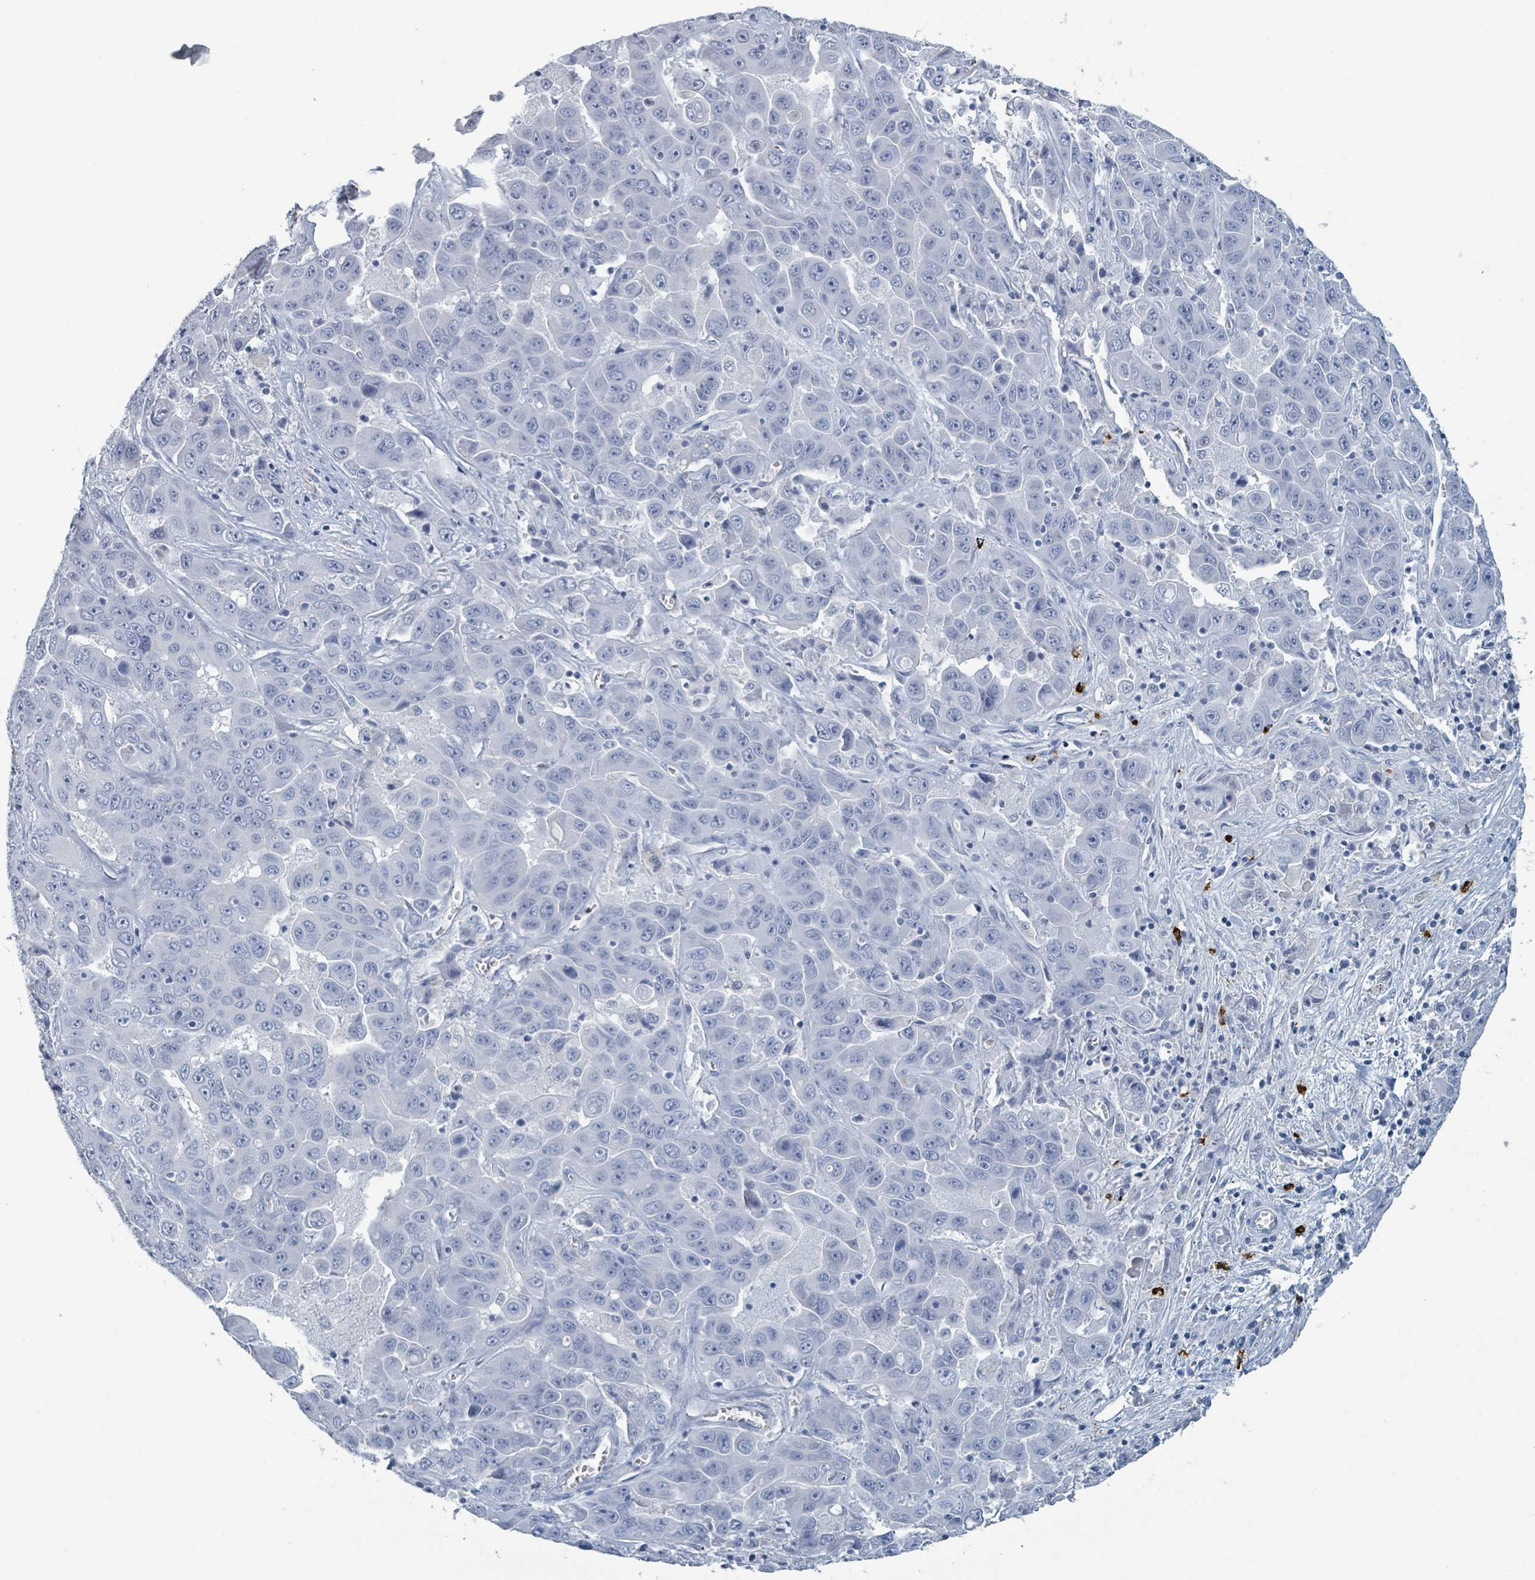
{"staining": {"intensity": "negative", "quantity": "none", "location": "none"}, "tissue": "liver cancer", "cell_type": "Tumor cells", "image_type": "cancer", "snomed": [{"axis": "morphology", "description": "Cholangiocarcinoma"}, {"axis": "topography", "description": "Liver"}], "caption": "The image reveals no significant staining in tumor cells of liver cholangiocarcinoma. (DAB immunohistochemistry, high magnification).", "gene": "VPS13D", "patient": {"sex": "female", "age": 52}}